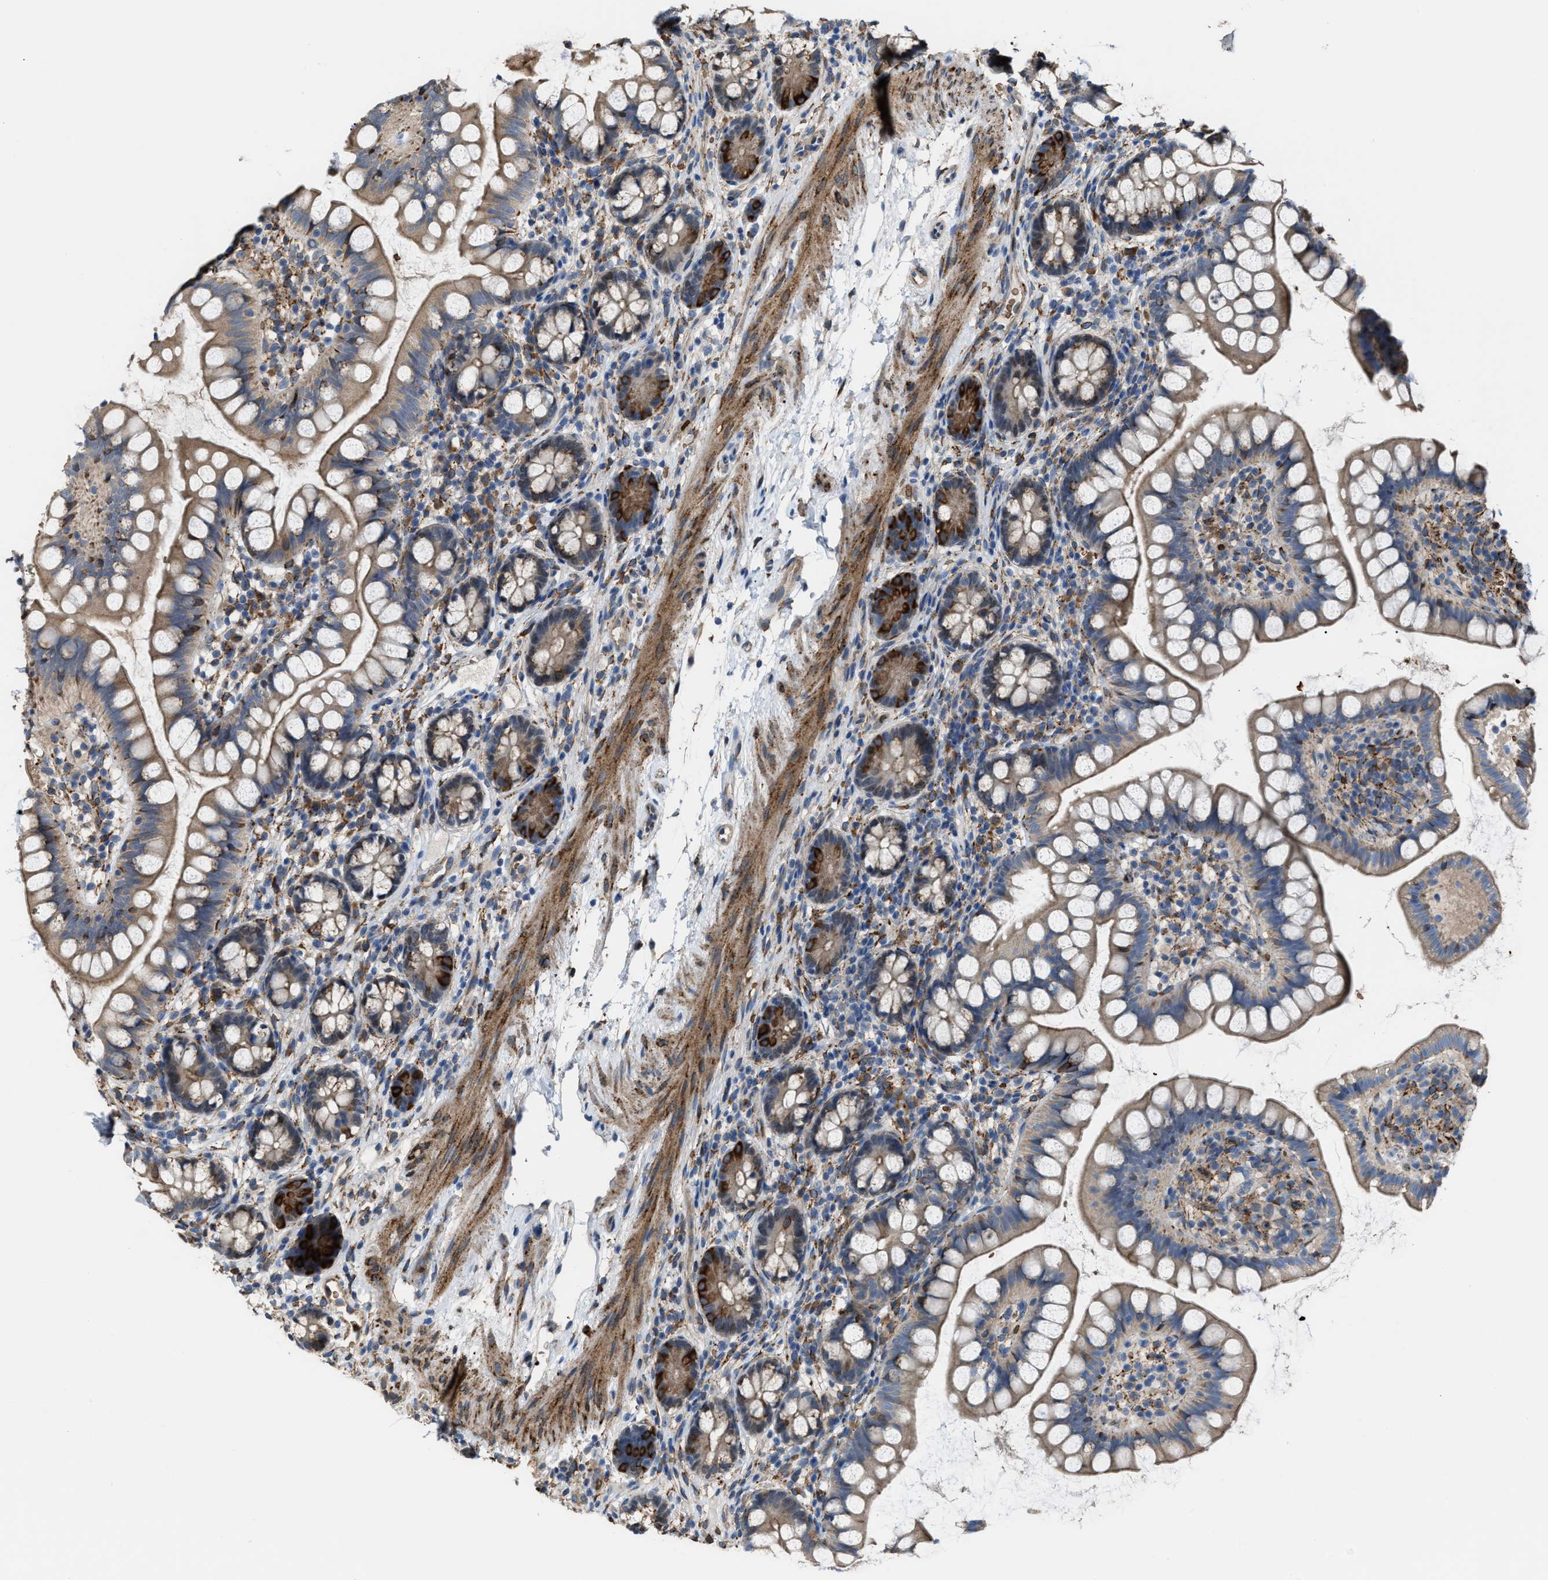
{"staining": {"intensity": "strong", "quantity": "<25%", "location": "cytoplasmic/membranous"}, "tissue": "small intestine", "cell_type": "Glandular cells", "image_type": "normal", "snomed": [{"axis": "morphology", "description": "Normal tissue, NOS"}, {"axis": "topography", "description": "Small intestine"}], "caption": "Brown immunohistochemical staining in benign human small intestine displays strong cytoplasmic/membranous expression in approximately <25% of glandular cells.", "gene": "SELENOM", "patient": {"sex": "female", "age": 84}}